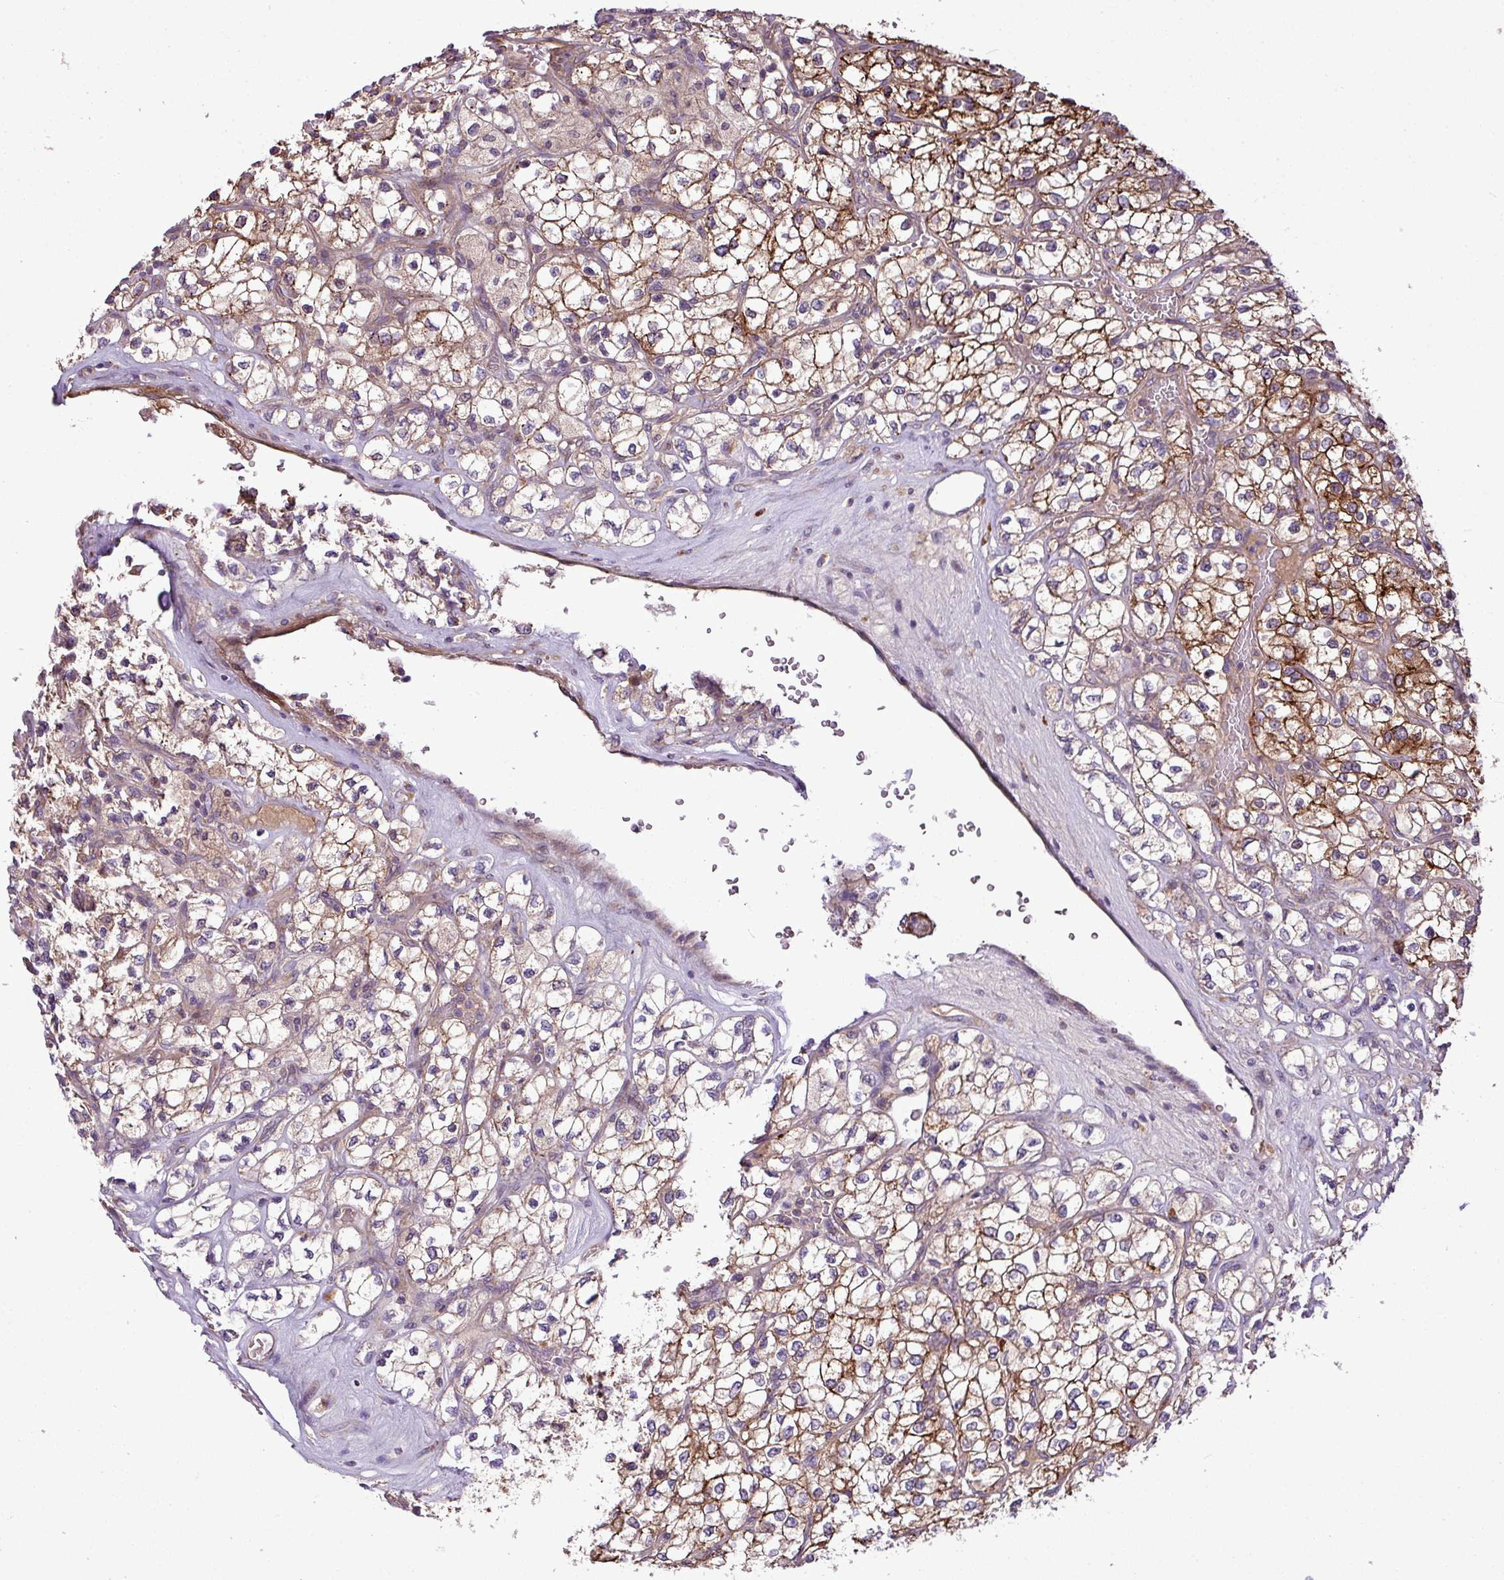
{"staining": {"intensity": "moderate", "quantity": ">75%", "location": "cytoplasmic/membranous"}, "tissue": "renal cancer", "cell_type": "Tumor cells", "image_type": "cancer", "snomed": [{"axis": "morphology", "description": "Adenocarcinoma, NOS"}, {"axis": "topography", "description": "Kidney"}], "caption": "Immunohistochemistry staining of renal cancer, which shows medium levels of moderate cytoplasmic/membranous positivity in about >75% of tumor cells indicating moderate cytoplasmic/membranous protein expression. The staining was performed using DAB (3,3'-diaminobenzidine) (brown) for protein detection and nuclei were counterstained in hematoxylin (blue).", "gene": "XIAP", "patient": {"sex": "male", "age": 80}}